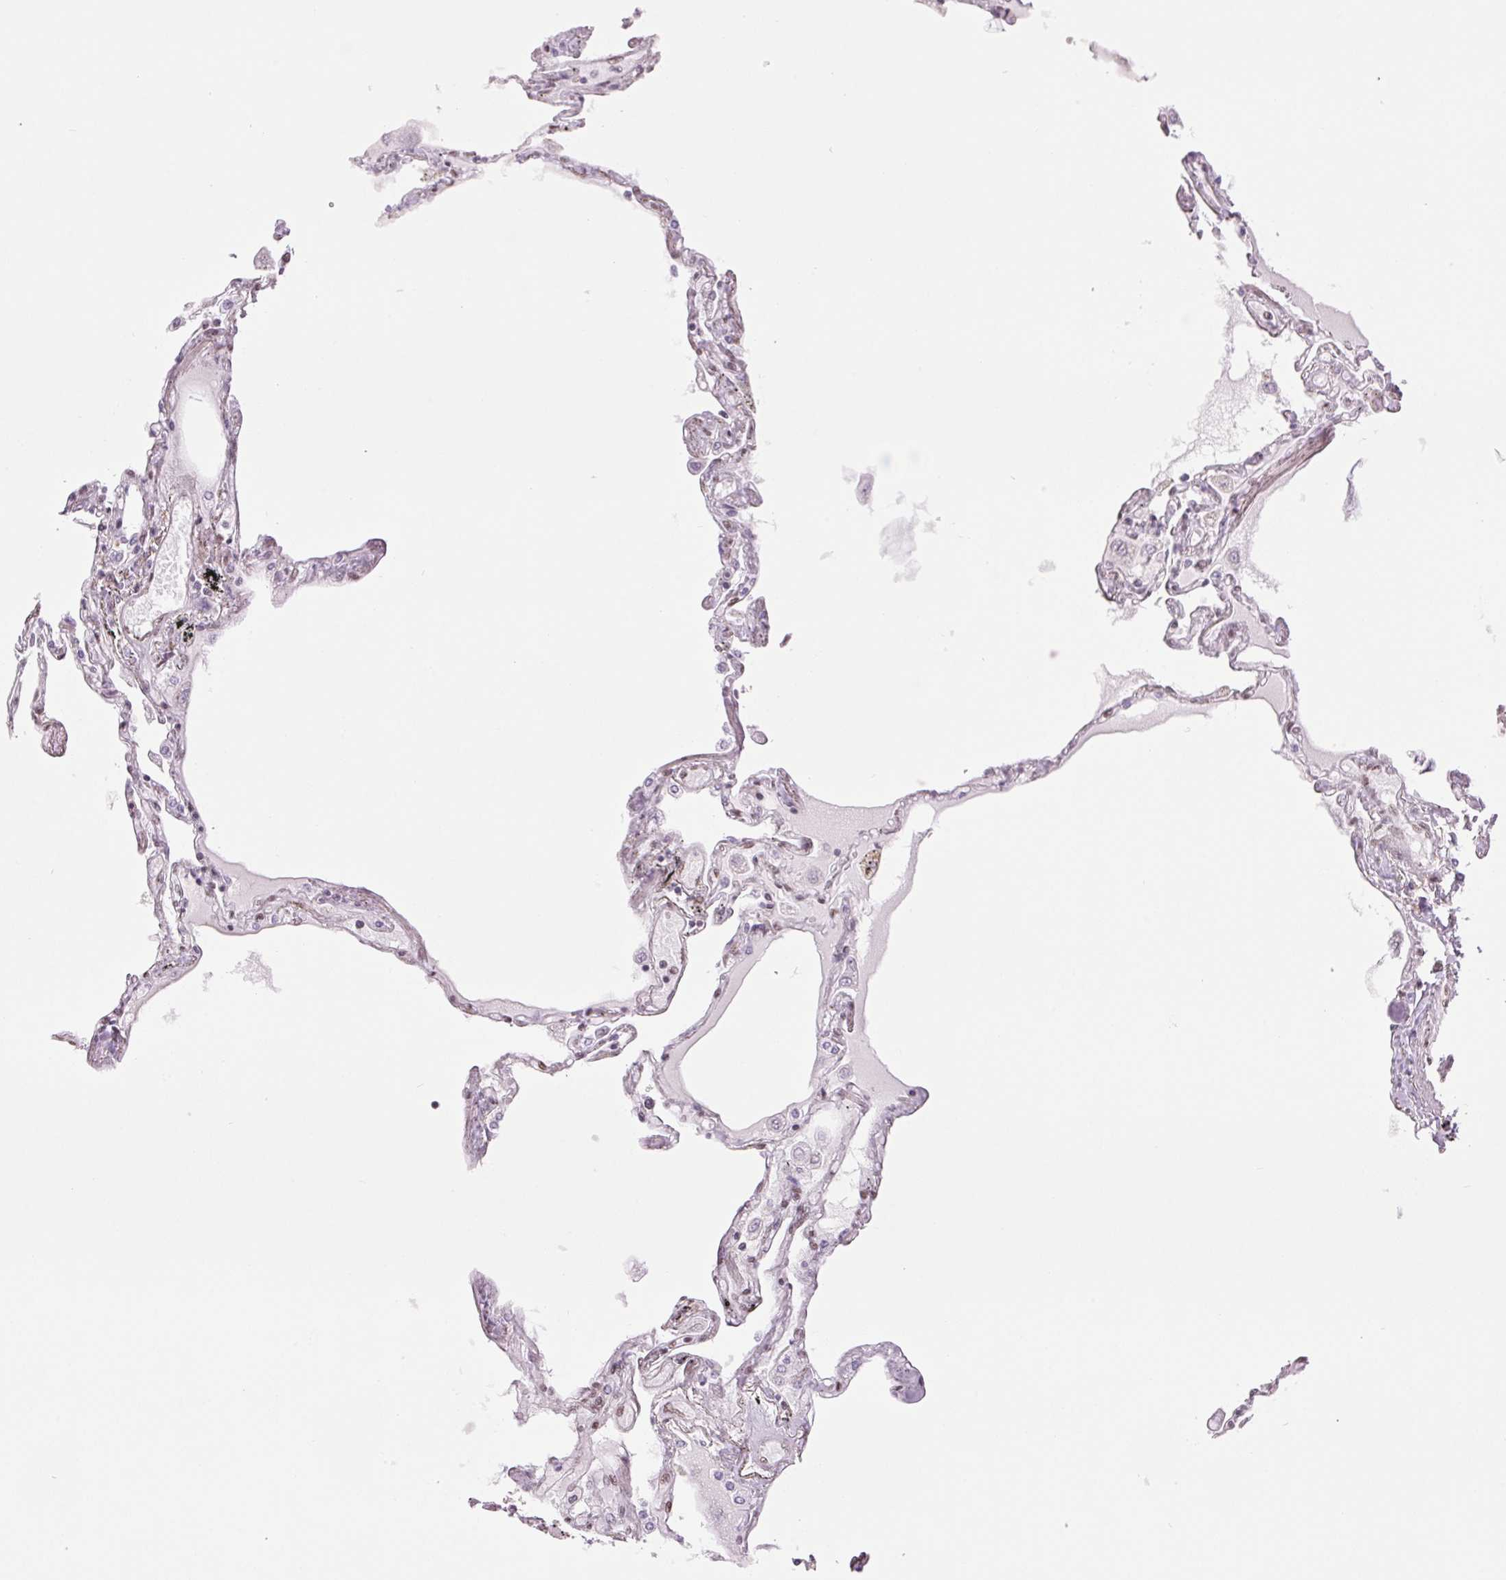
{"staining": {"intensity": "moderate", "quantity": "25%-75%", "location": "nuclear"}, "tissue": "lung", "cell_type": "Alveolar cells", "image_type": "normal", "snomed": [{"axis": "morphology", "description": "Normal tissue, NOS"}, {"axis": "morphology", "description": "Adenocarcinoma, NOS"}, {"axis": "topography", "description": "Cartilage tissue"}, {"axis": "topography", "description": "Lung"}], "caption": "Immunohistochemical staining of unremarkable lung exhibits 25%-75% levels of moderate nuclear protein staining in about 25%-75% of alveolar cells.", "gene": "ZFR2", "patient": {"sex": "female", "age": 67}}